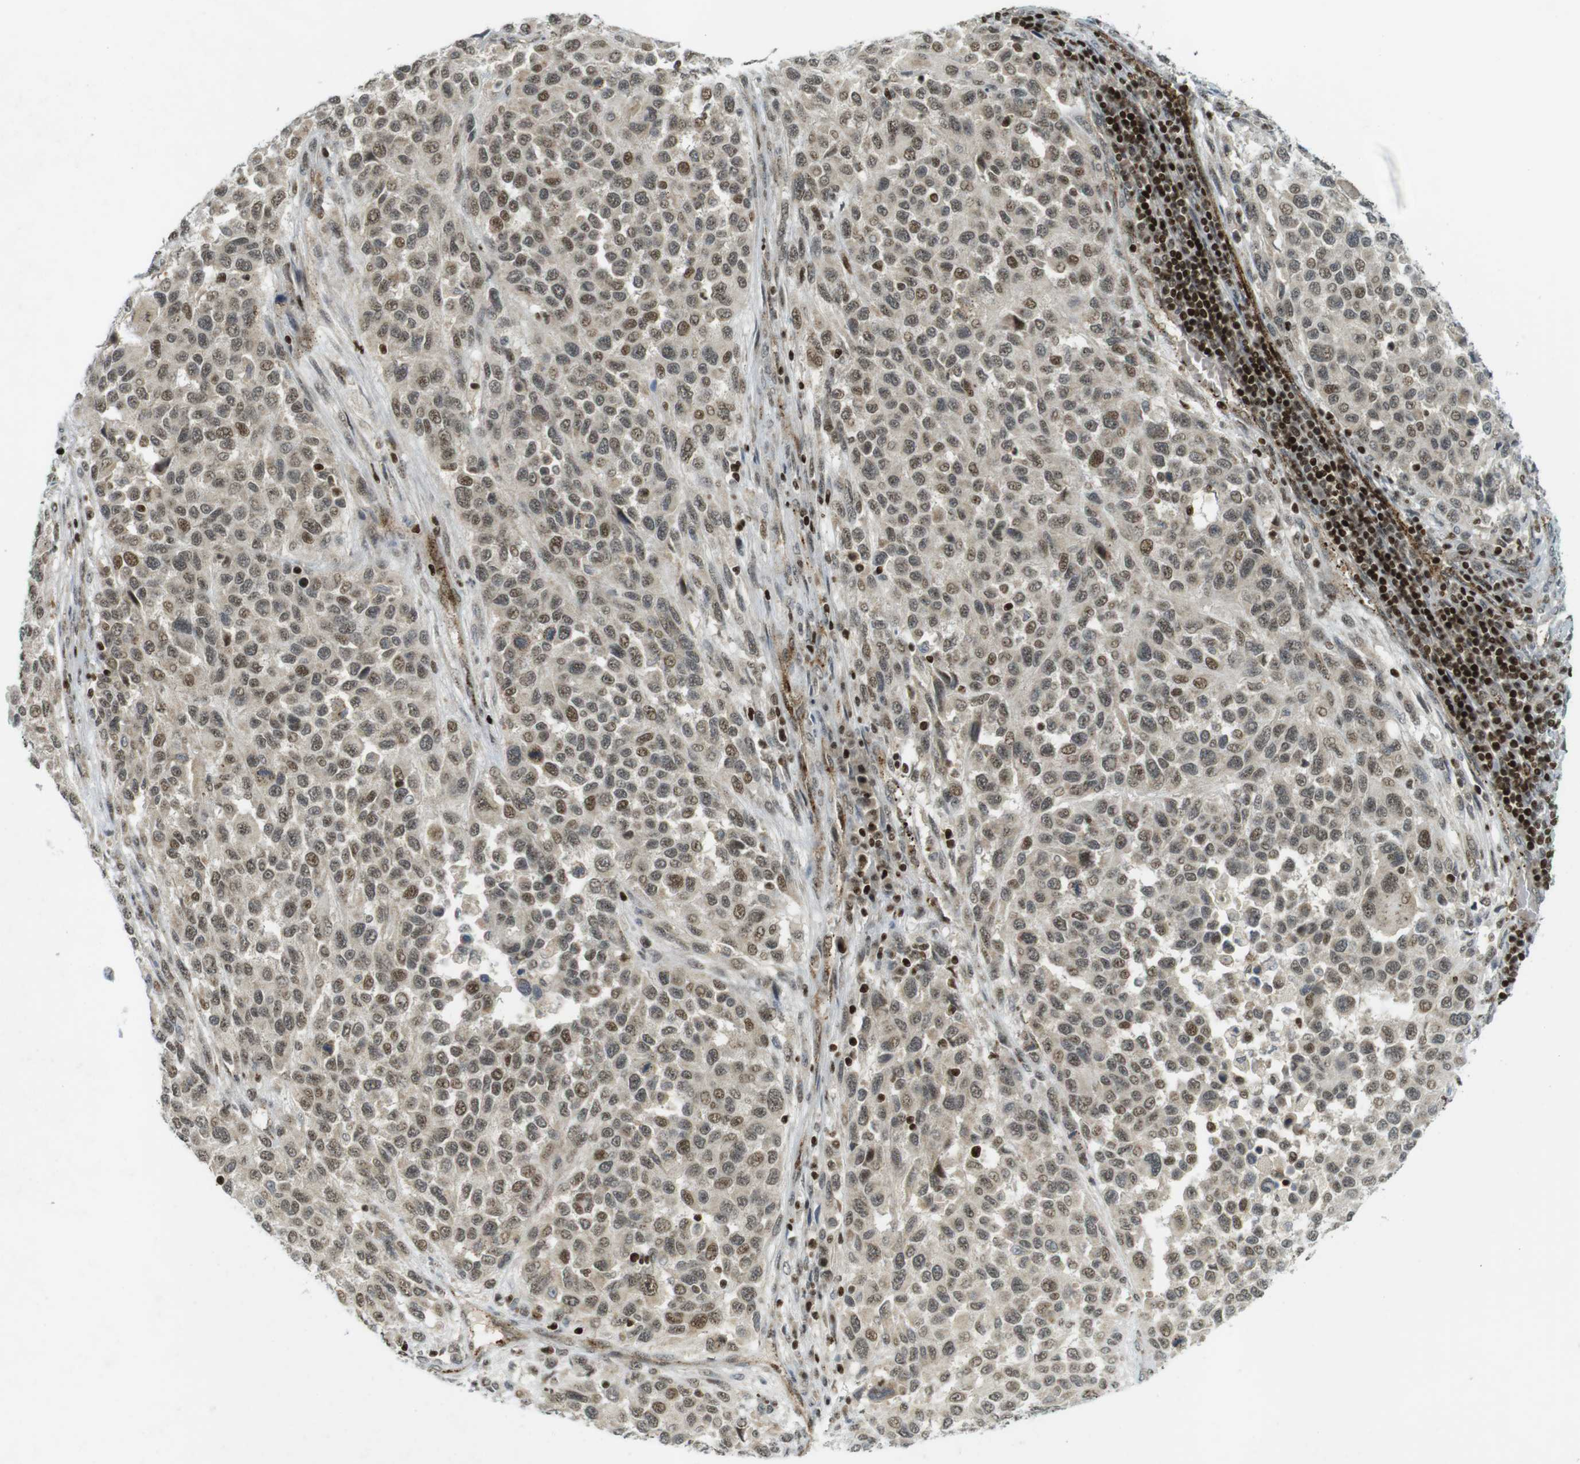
{"staining": {"intensity": "weak", "quantity": "25%-75%", "location": "cytoplasmic/membranous,nuclear"}, "tissue": "melanoma", "cell_type": "Tumor cells", "image_type": "cancer", "snomed": [{"axis": "morphology", "description": "Malignant melanoma, Metastatic site"}, {"axis": "topography", "description": "Lymph node"}], "caption": "Immunohistochemical staining of human melanoma exhibits weak cytoplasmic/membranous and nuclear protein positivity in approximately 25%-75% of tumor cells.", "gene": "PPP1R13B", "patient": {"sex": "male", "age": 61}}